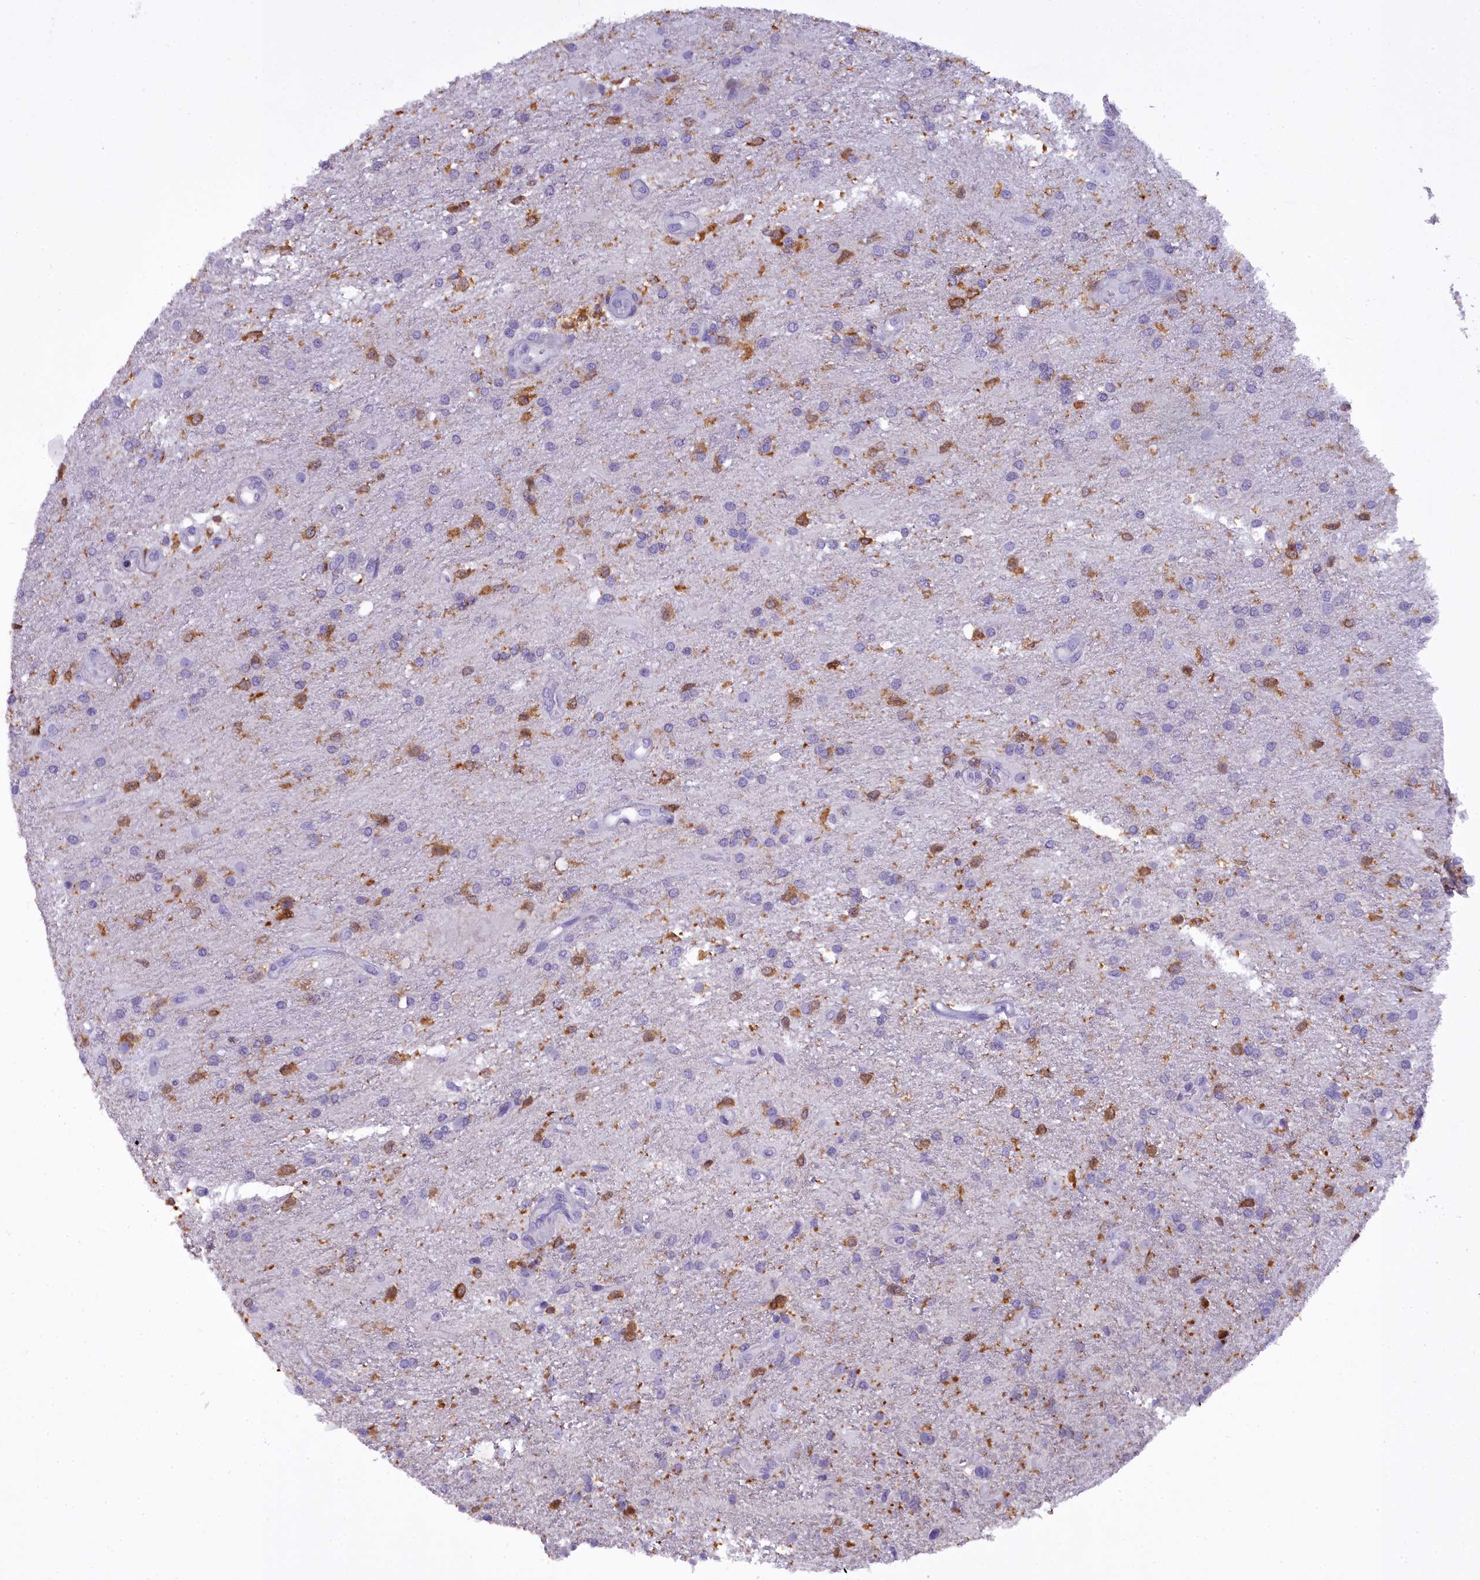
{"staining": {"intensity": "negative", "quantity": "none", "location": "none"}, "tissue": "glioma", "cell_type": "Tumor cells", "image_type": "cancer", "snomed": [{"axis": "morphology", "description": "Glioma, malignant, Low grade"}, {"axis": "topography", "description": "Brain"}], "caption": "The IHC image has no significant staining in tumor cells of malignant glioma (low-grade) tissue.", "gene": "BLNK", "patient": {"sex": "male", "age": 66}}